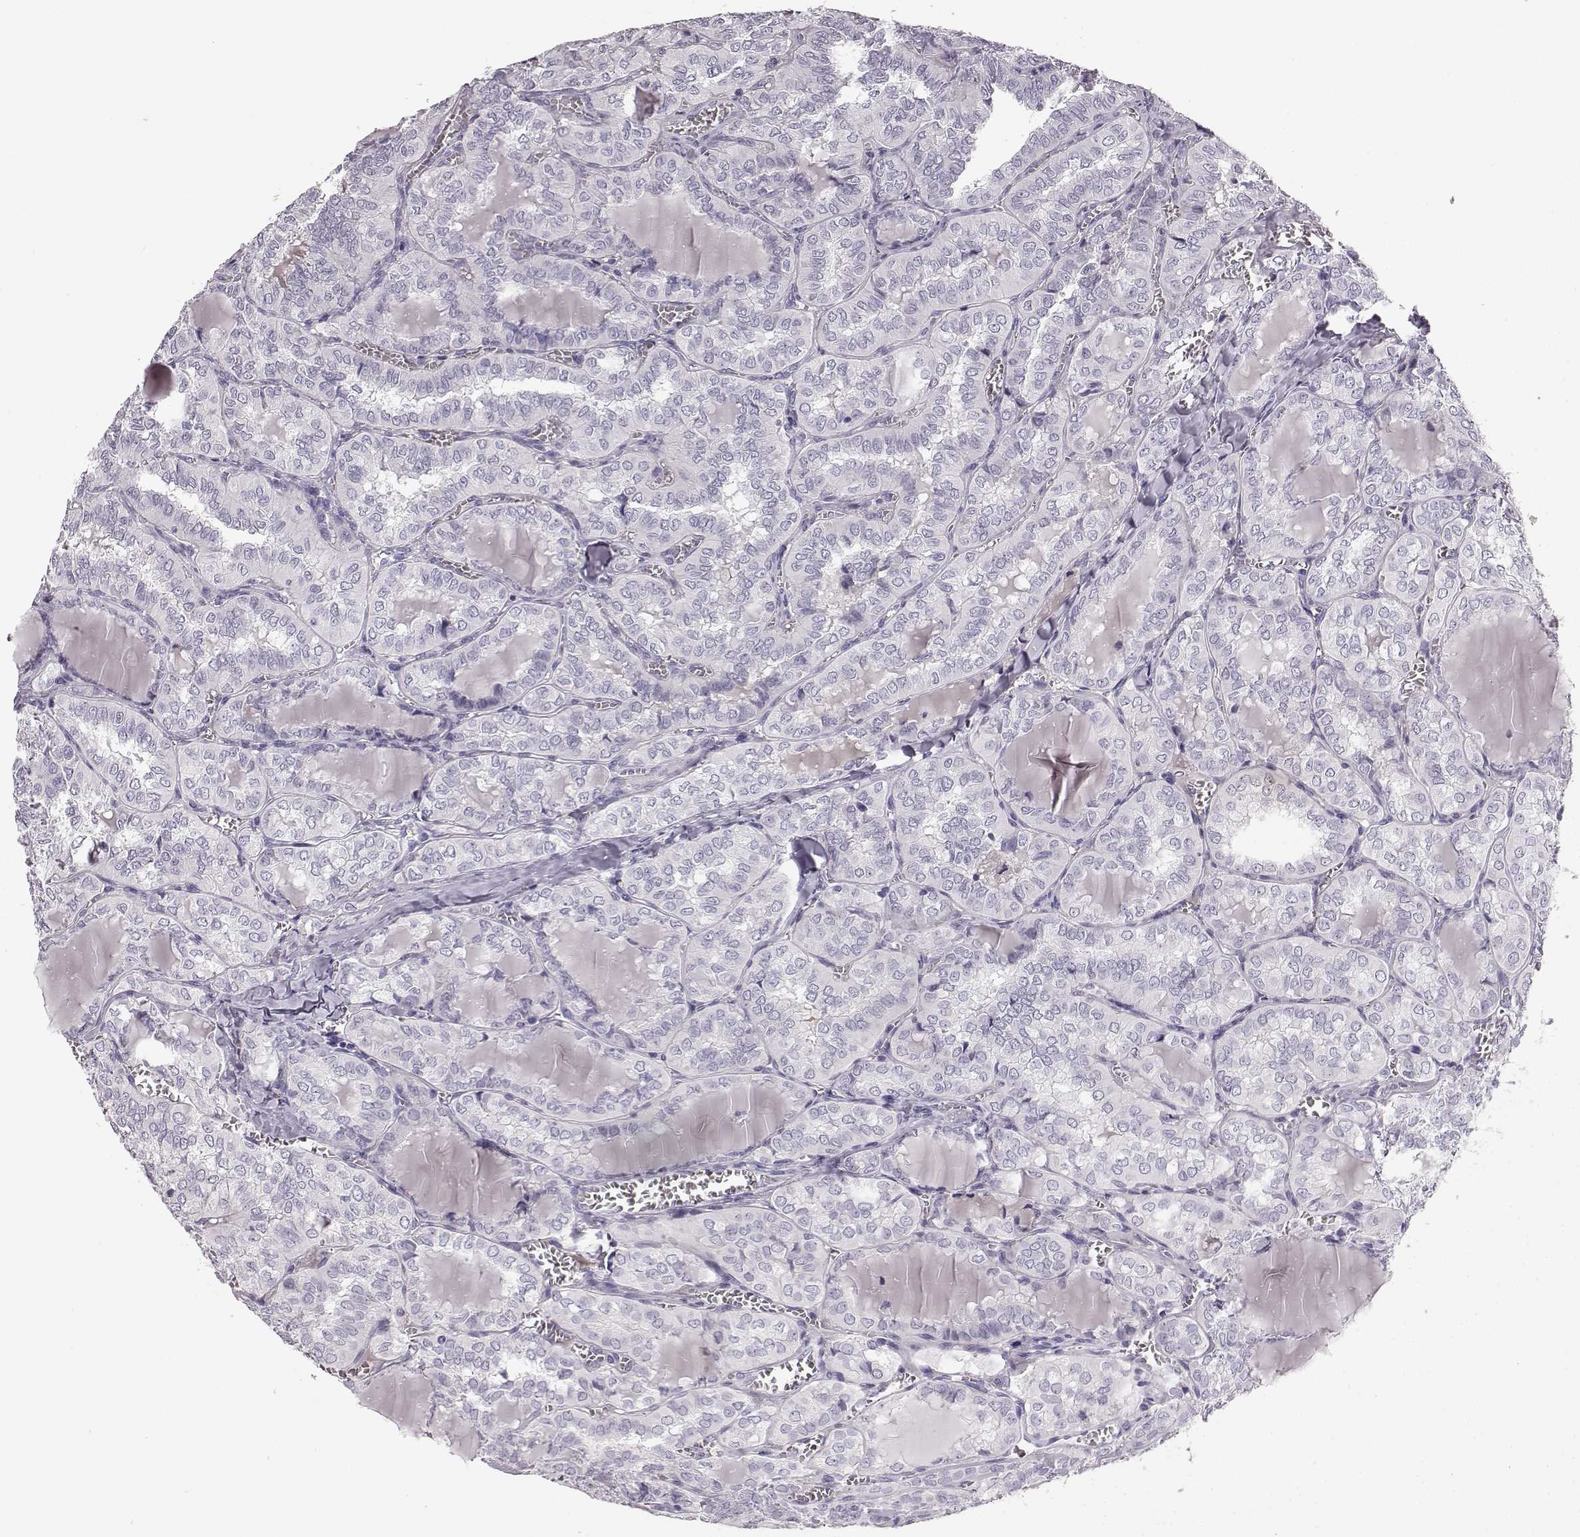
{"staining": {"intensity": "negative", "quantity": "none", "location": "none"}, "tissue": "thyroid cancer", "cell_type": "Tumor cells", "image_type": "cancer", "snomed": [{"axis": "morphology", "description": "Papillary adenocarcinoma, NOS"}, {"axis": "topography", "description": "Thyroid gland"}], "caption": "This is a micrograph of immunohistochemistry staining of papillary adenocarcinoma (thyroid), which shows no expression in tumor cells.", "gene": "KIAA0319", "patient": {"sex": "female", "age": 41}}